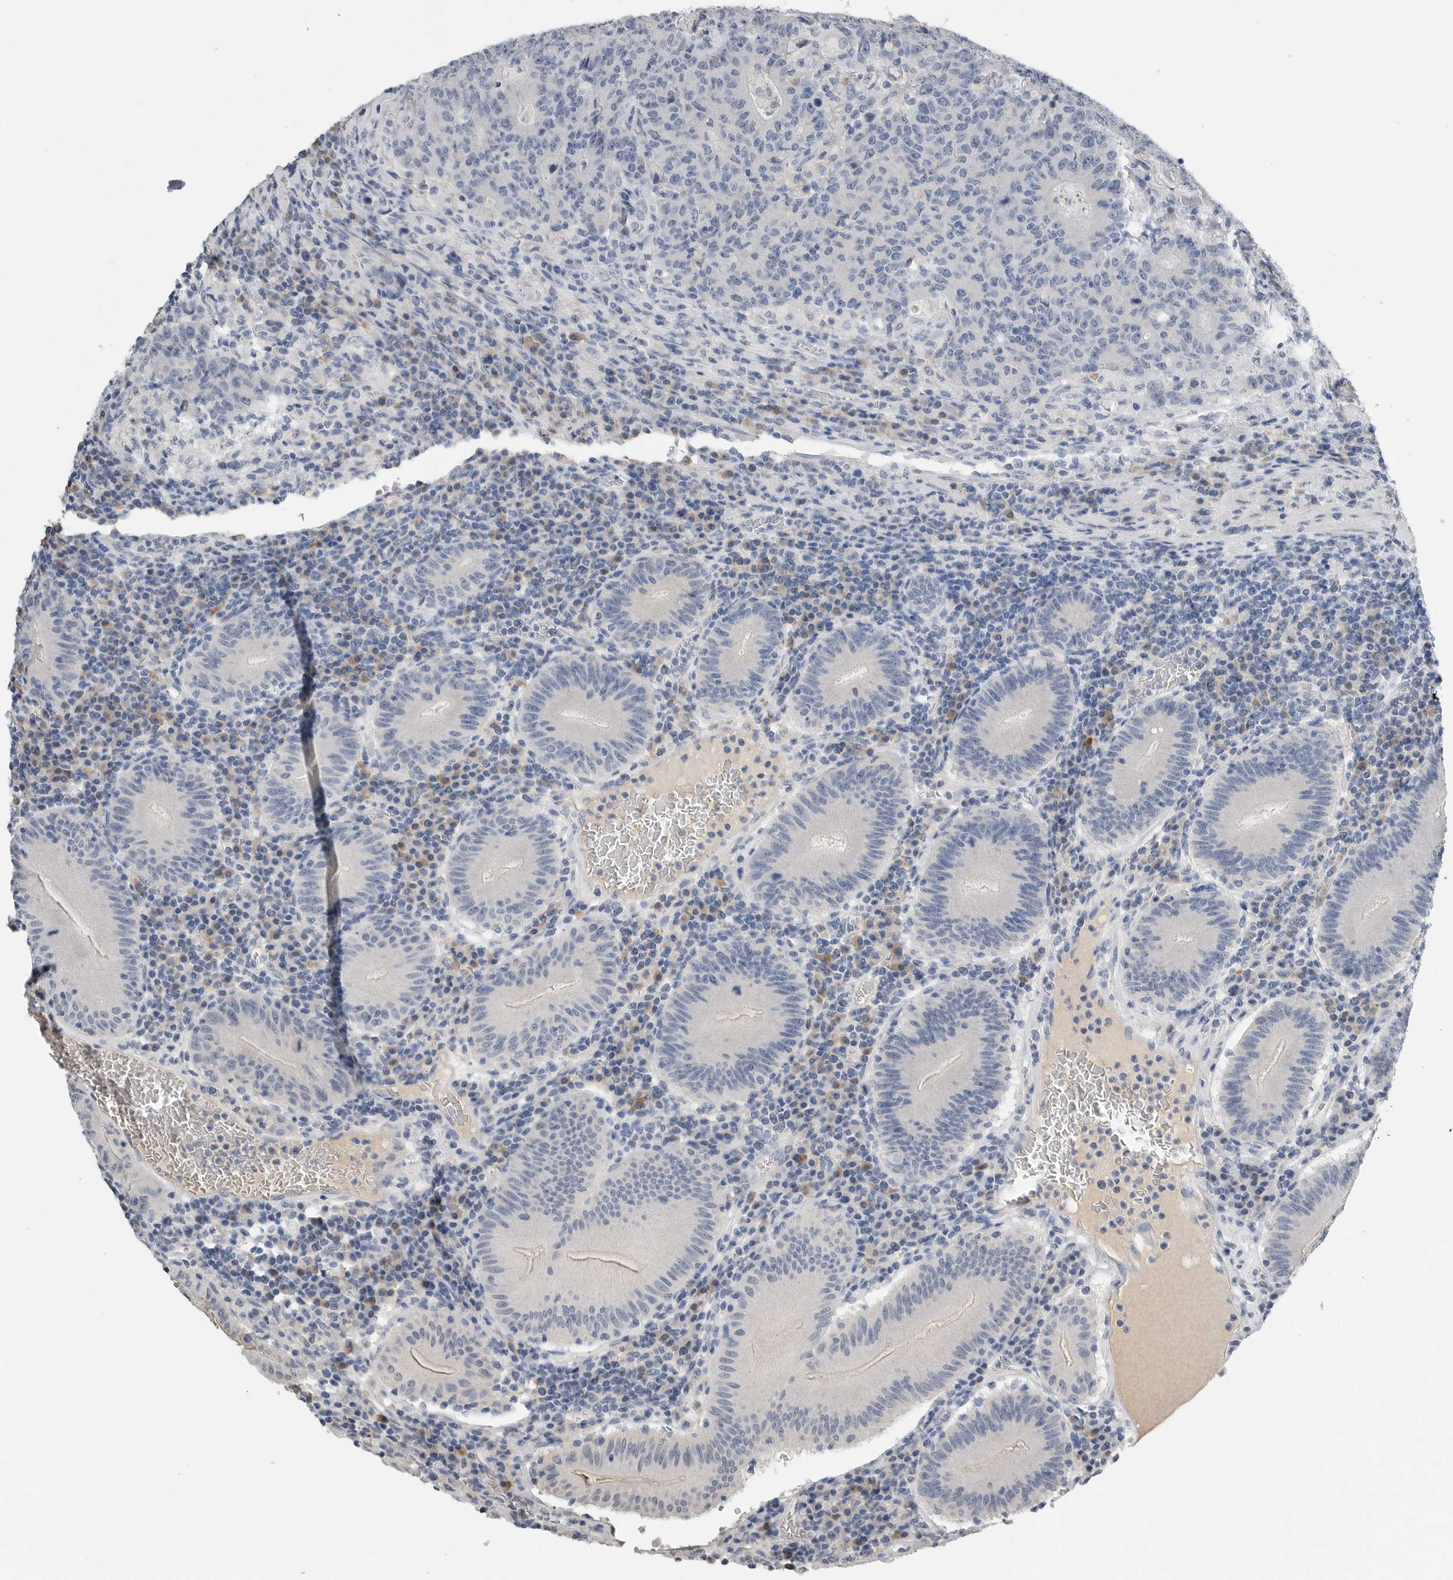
{"staining": {"intensity": "negative", "quantity": "none", "location": "none"}, "tissue": "colorectal cancer", "cell_type": "Tumor cells", "image_type": "cancer", "snomed": [{"axis": "morphology", "description": "Adenocarcinoma, NOS"}, {"axis": "topography", "description": "Colon"}], "caption": "This is an immunohistochemistry micrograph of human adenocarcinoma (colorectal). There is no expression in tumor cells.", "gene": "FABP6", "patient": {"sex": "female", "age": 75}}